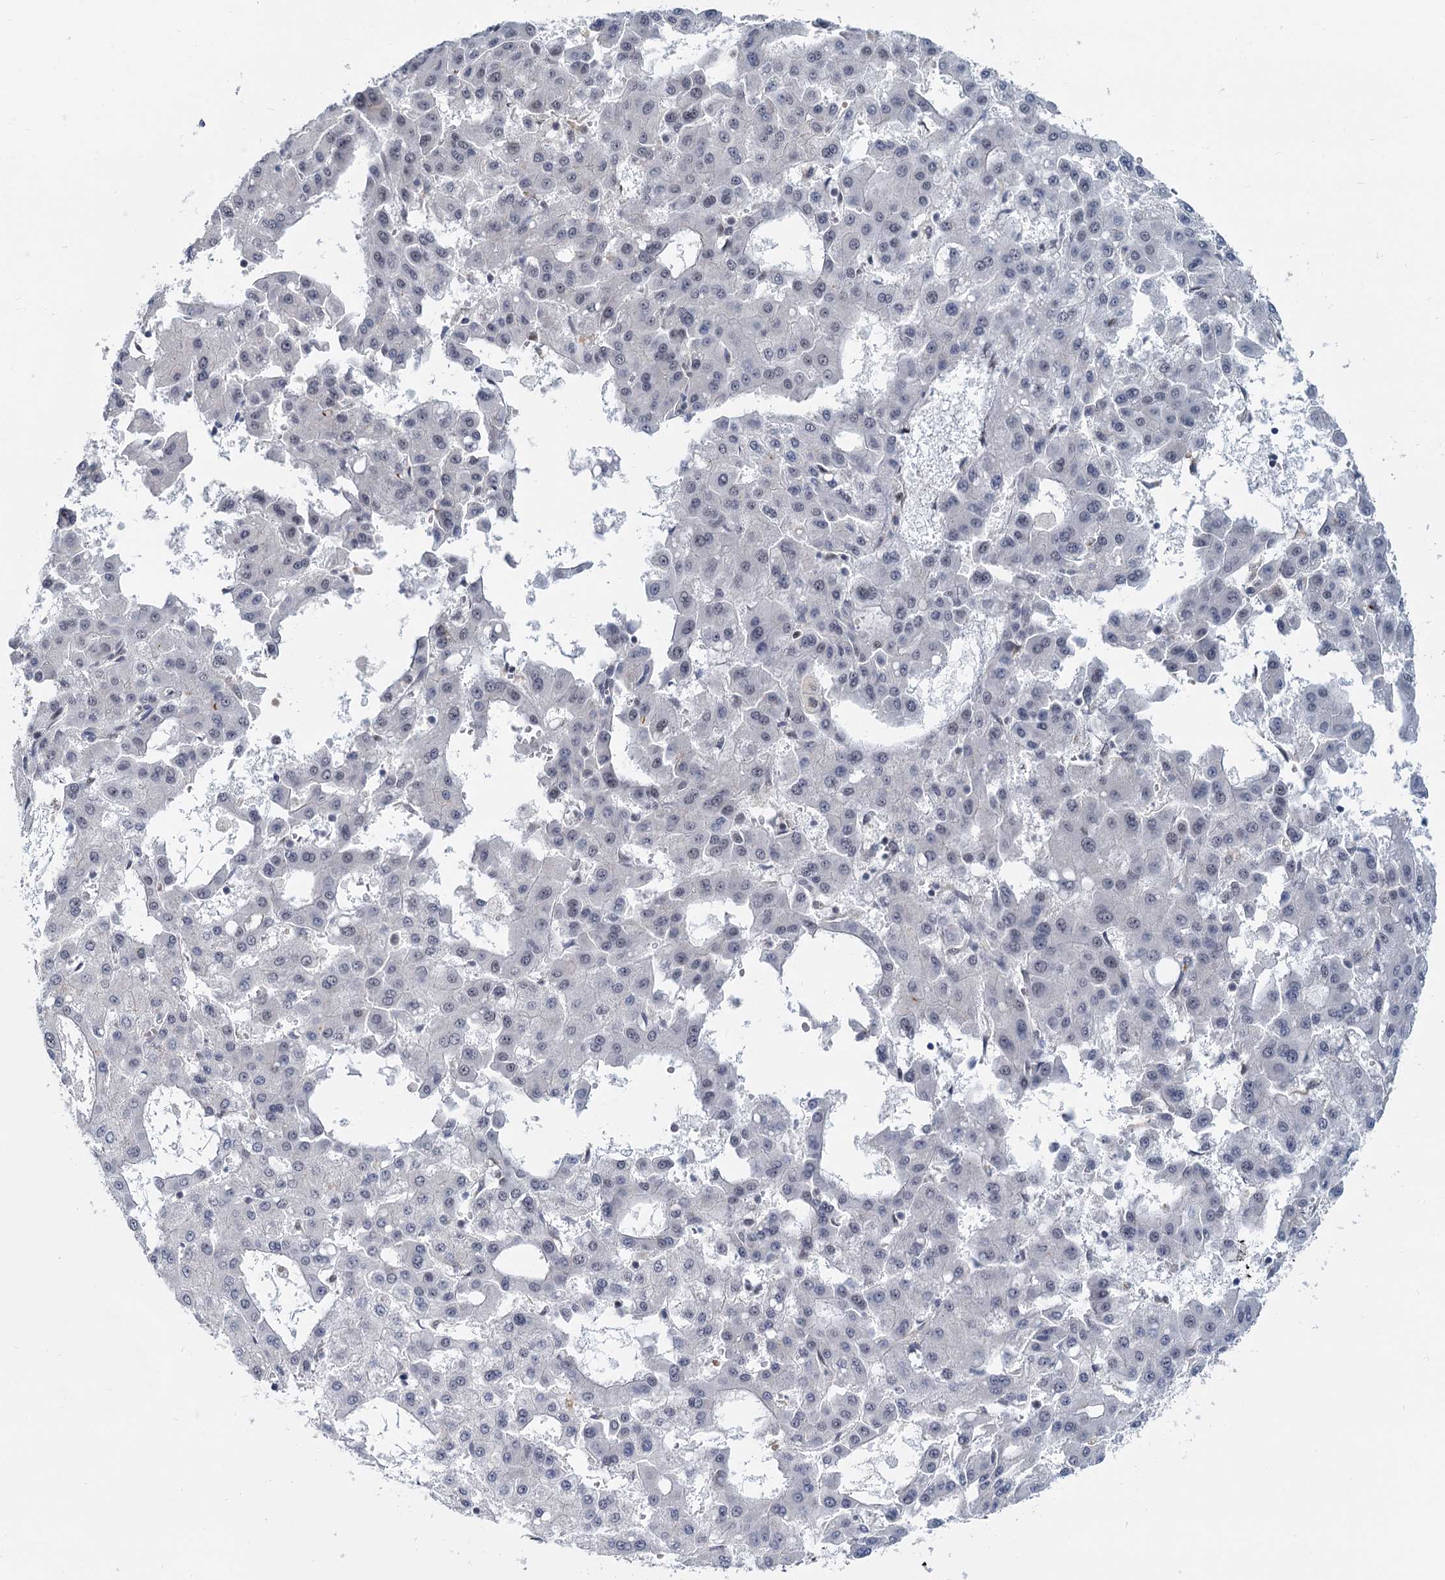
{"staining": {"intensity": "negative", "quantity": "none", "location": "none"}, "tissue": "liver cancer", "cell_type": "Tumor cells", "image_type": "cancer", "snomed": [{"axis": "morphology", "description": "Carcinoma, Hepatocellular, NOS"}, {"axis": "topography", "description": "Liver"}], "caption": "Tumor cells are negative for protein expression in human liver hepatocellular carcinoma. (DAB (3,3'-diaminobenzidine) immunohistochemistry (IHC) visualized using brightfield microscopy, high magnification).", "gene": "RPRD1A", "patient": {"sex": "male", "age": 47}}